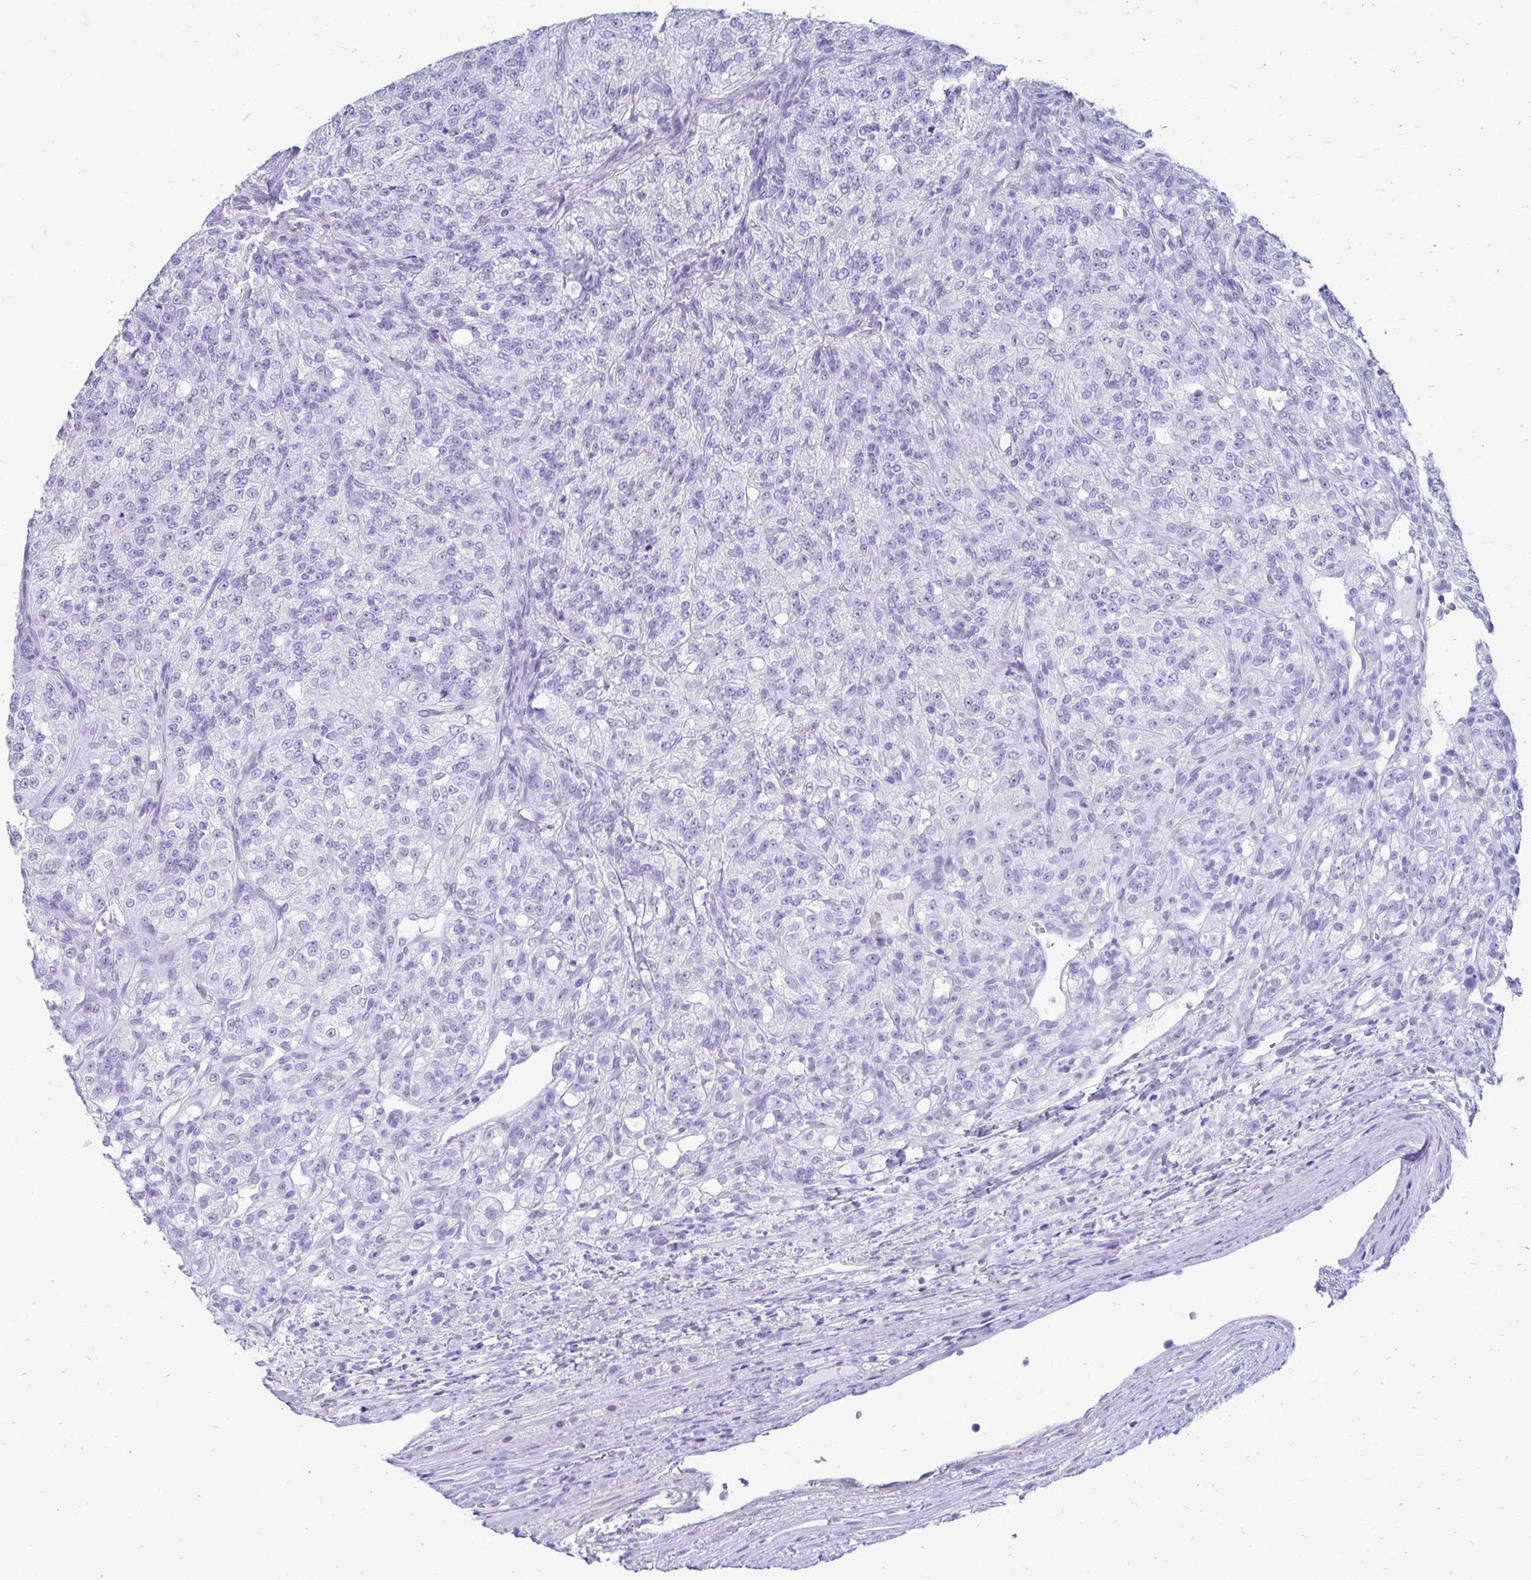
{"staining": {"intensity": "negative", "quantity": "none", "location": "none"}, "tissue": "renal cancer", "cell_type": "Tumor cells", "image_type": "cancer", "snomed": [{"axis": "morphology", "description": "Adenocarcinoma, NOS"}, {"axis": "topography", "description": "Kidney"}], "caption": "Image shows no significant protein positivity in tumor cells of renal adenocarcinoma.", "gene": "ATP4B", "patient": {"sex": "female", "age": 63}}